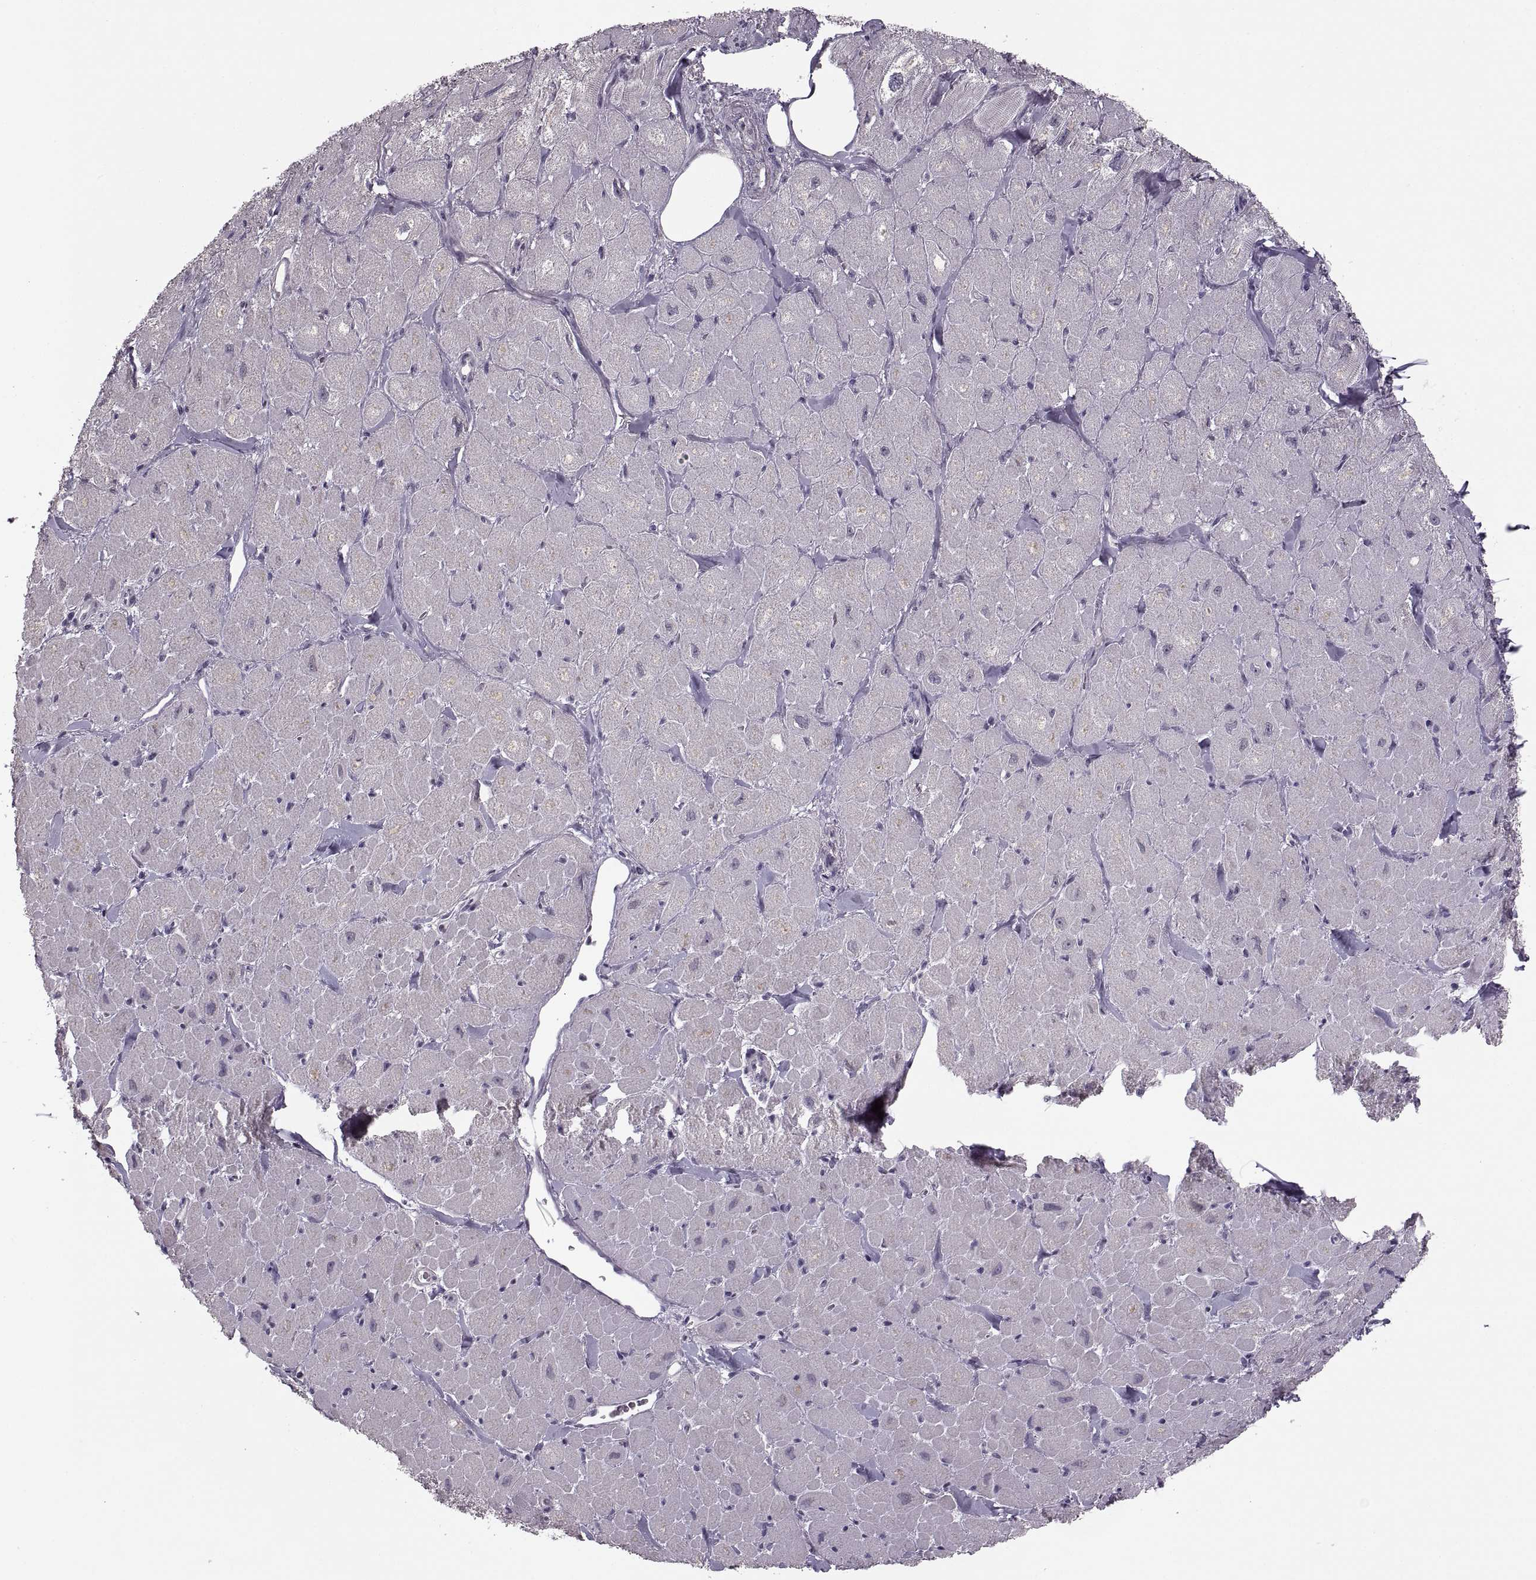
{"staining": {"intensity": "negative", "quantity": "none", "location": "none"}, "tissue": "heart muscle", "cell_type": "Cardiomyocytes", "image_type": "normal", "snomed": [{"axis": "morphology", "description": "Normal tissue, NOS"}, {"axis": "topography", "description": "Heart"}], "caption": "Cardiomyocytes are negative for protein expression in normal human heart muscle. Brightfield microscopy of immunohistochemistry stained with DAB (3,3'-diaminobenzidine) (brown) and hematoxylin (blue), captured at high magnification.", "gene": "CACNA1F", "patient": {"sex": "male", "age": 60}}